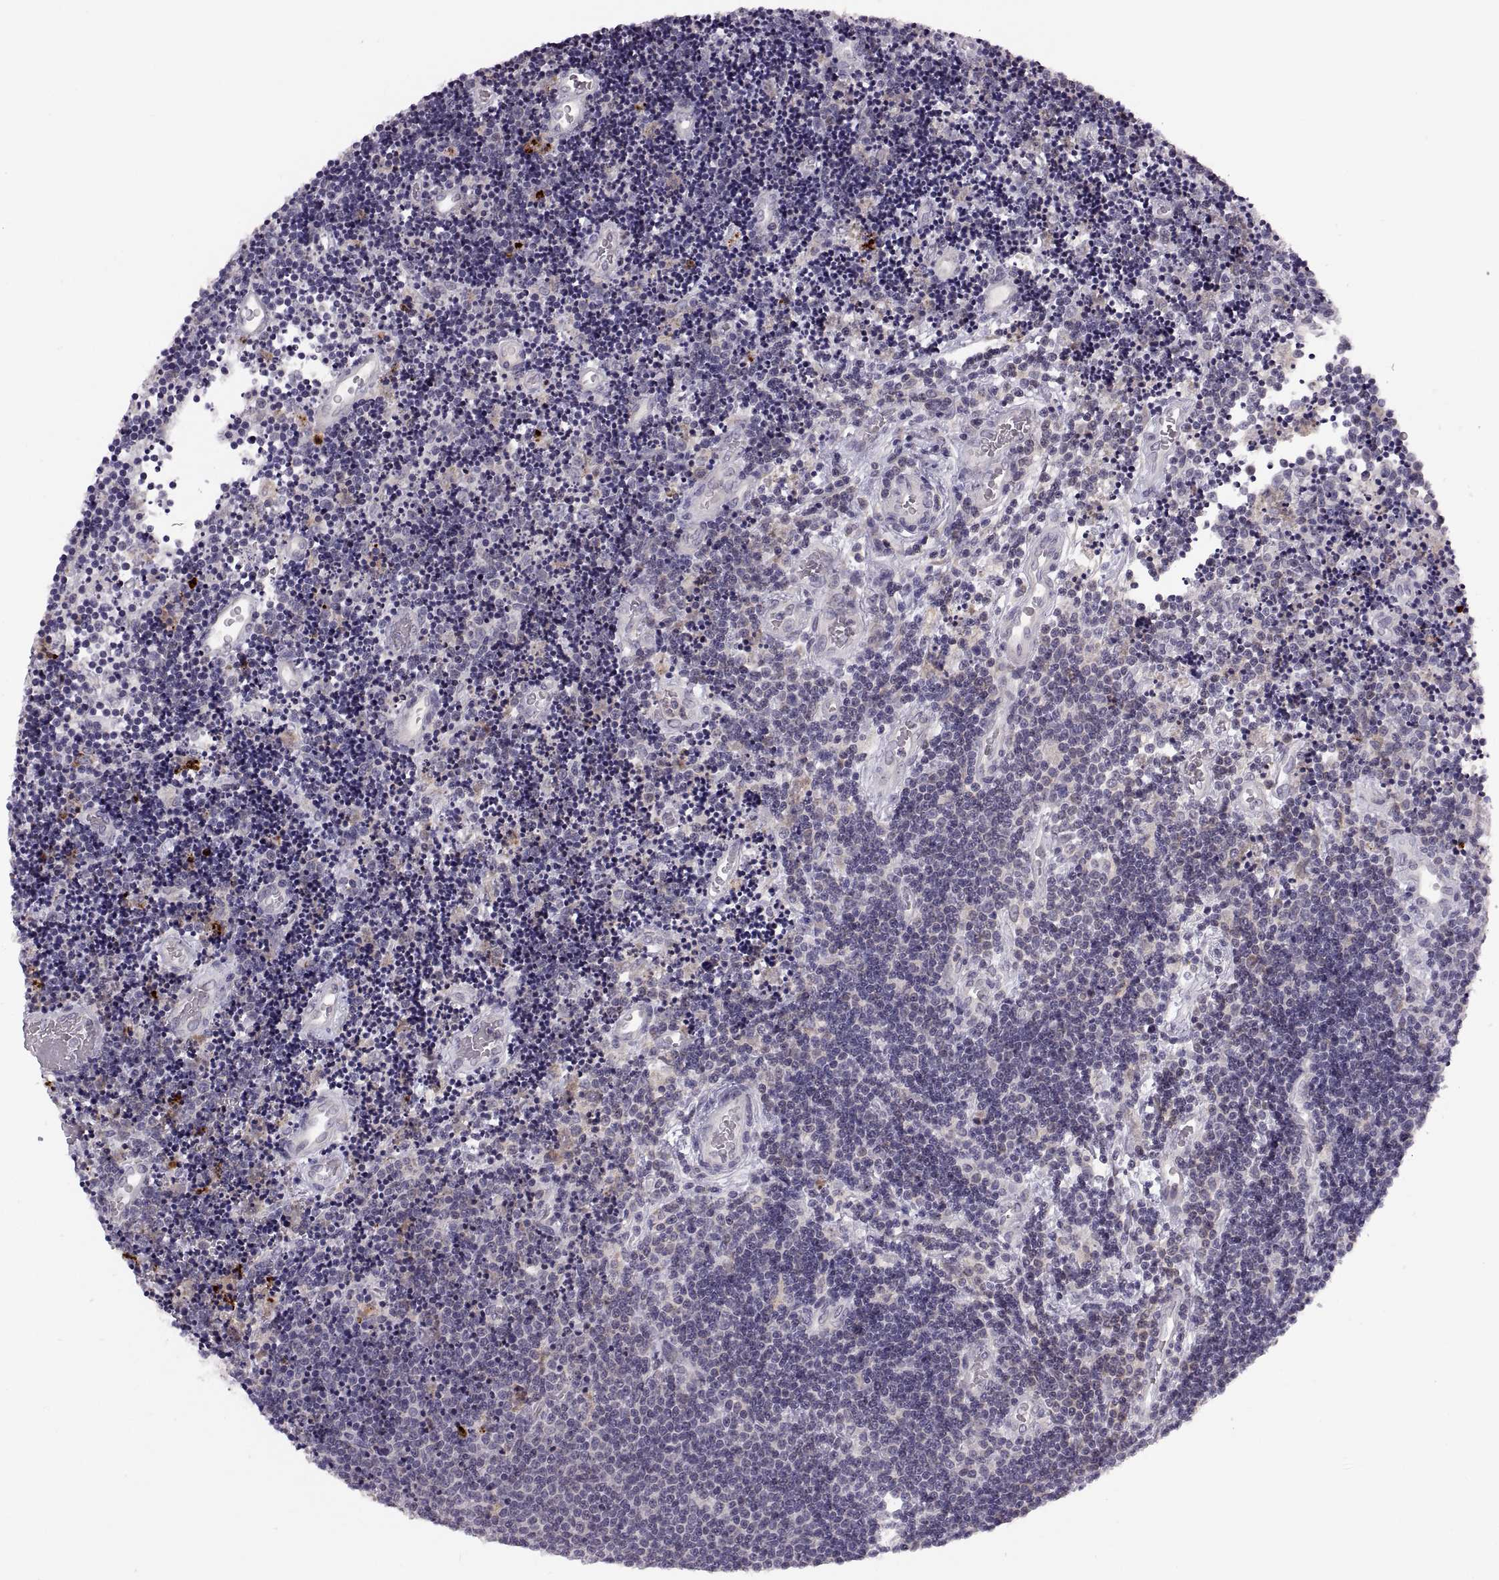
{"staining": {"intensity": "negative", "quantity": "none", "location": "none"}, "tissue": "lymphoma", "cell_type": "Tumor cells", "image_type": "cancer", "snomed": [{"axis": "morphology", "description": "Malignant lymphoma, non-Hodgkin's type, Low grade"}, {"axis": "topography", "description": "Brain"}], "caption": "Low-grade malignant lymphoma, non-Hodgkin's type stained for a protein using immunohistochemistry (IHC) exhibits no staining tumor cells.", "gene": "ADH6", "patient": {"sex": "female", "age": 66}}